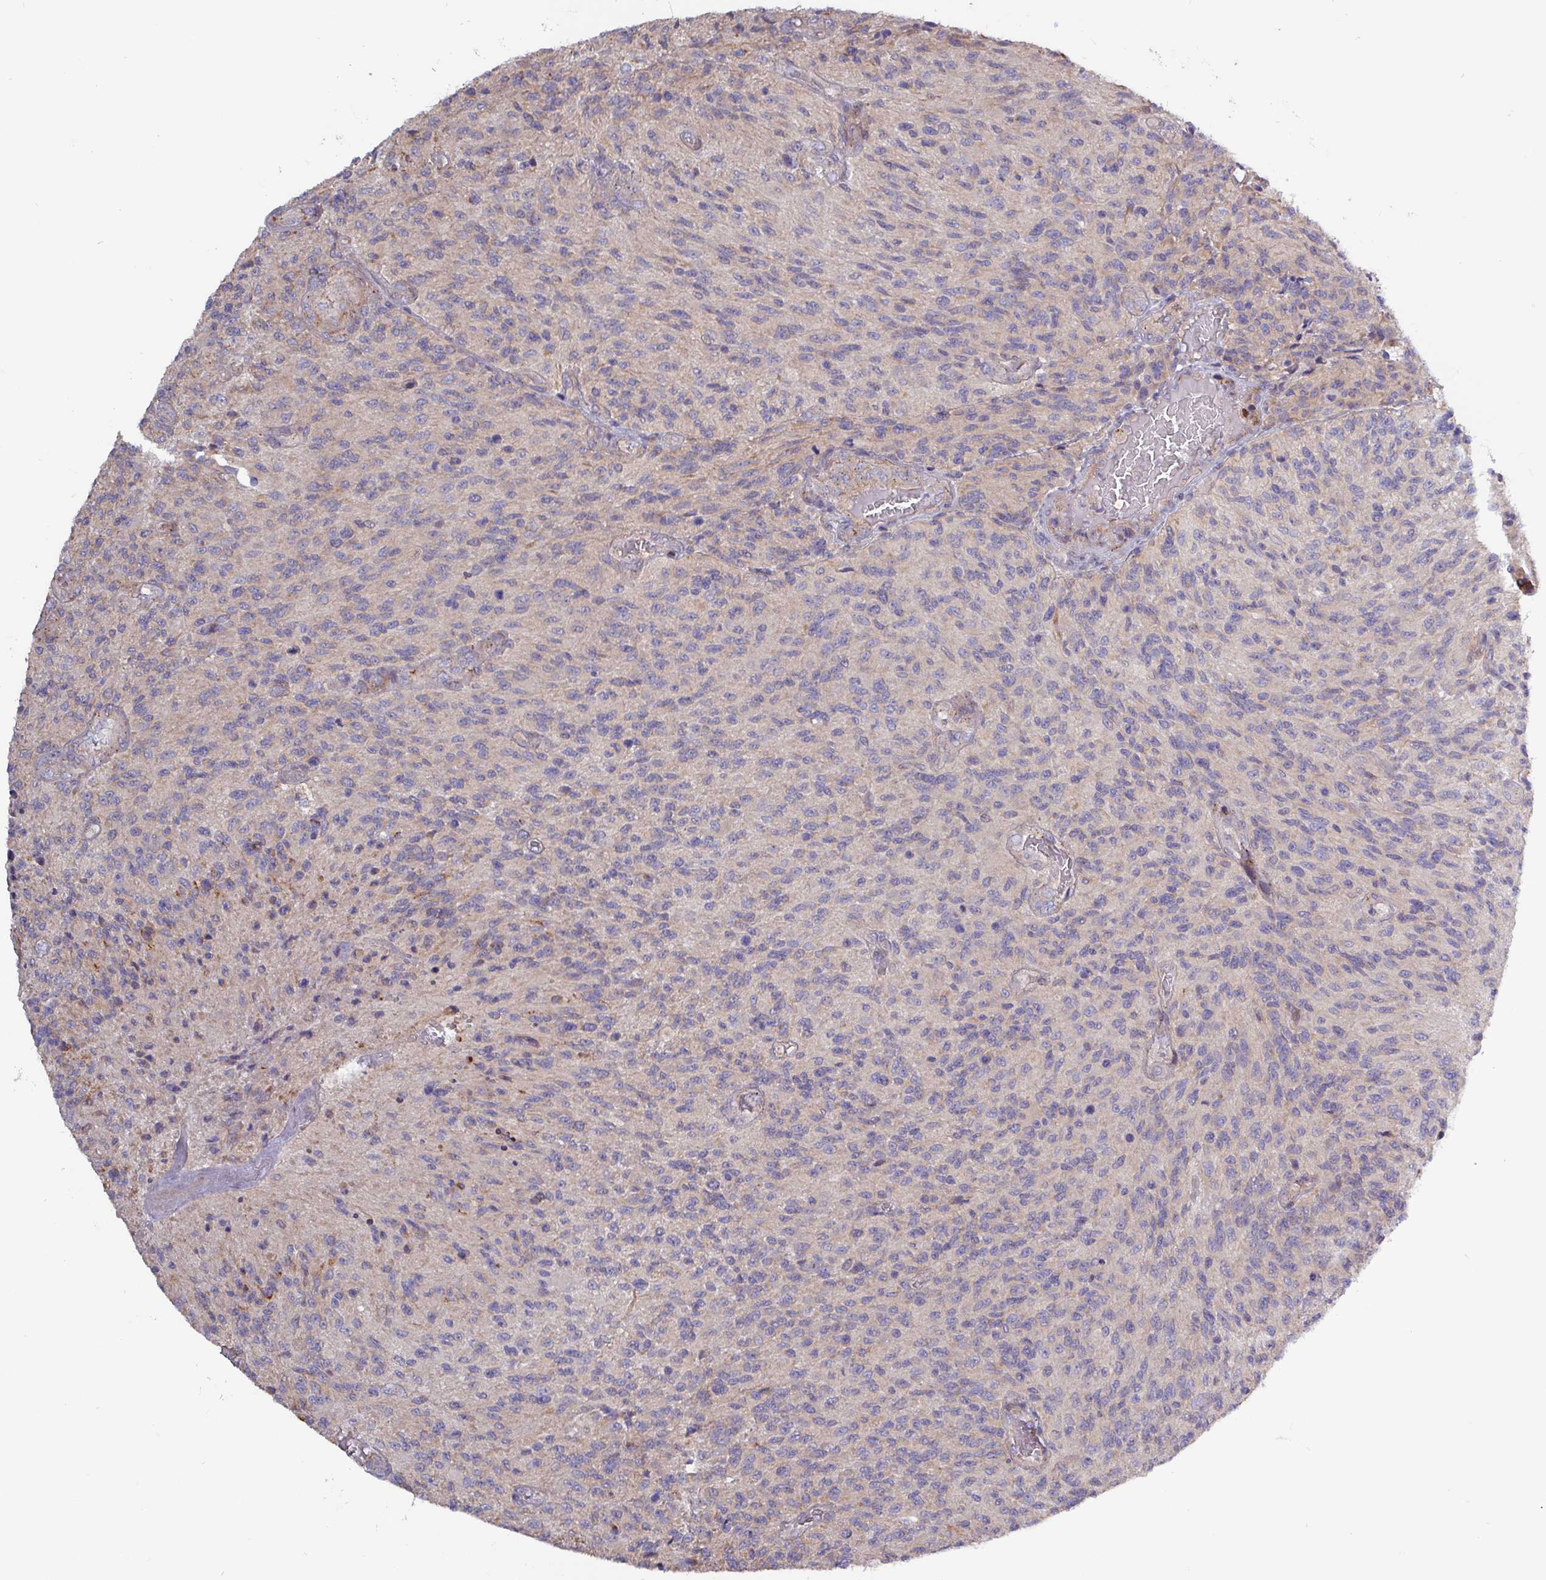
{"staining": {"intensity": "negative", "quantity": "none", "location": "none"}, "tissue": "glioma", "cell_type": "Tumor cells", "image_type": "cancer", "snomed": [{"axis": "morphology", "description": "Normal tissue, NOS"}, {"axis": "morphology", "description": "Glioma, malignant, High grade"}, {"axis": "topography", "description": "Cerebral cortex"}], "caption": "This is an immunohistochemistry (IHC) histopathology image of malignant glioma (high-grade). There is no positivity in tumor cells.", "gene": "PLIN2", "patient": {"sex": "male", "age": 56}}